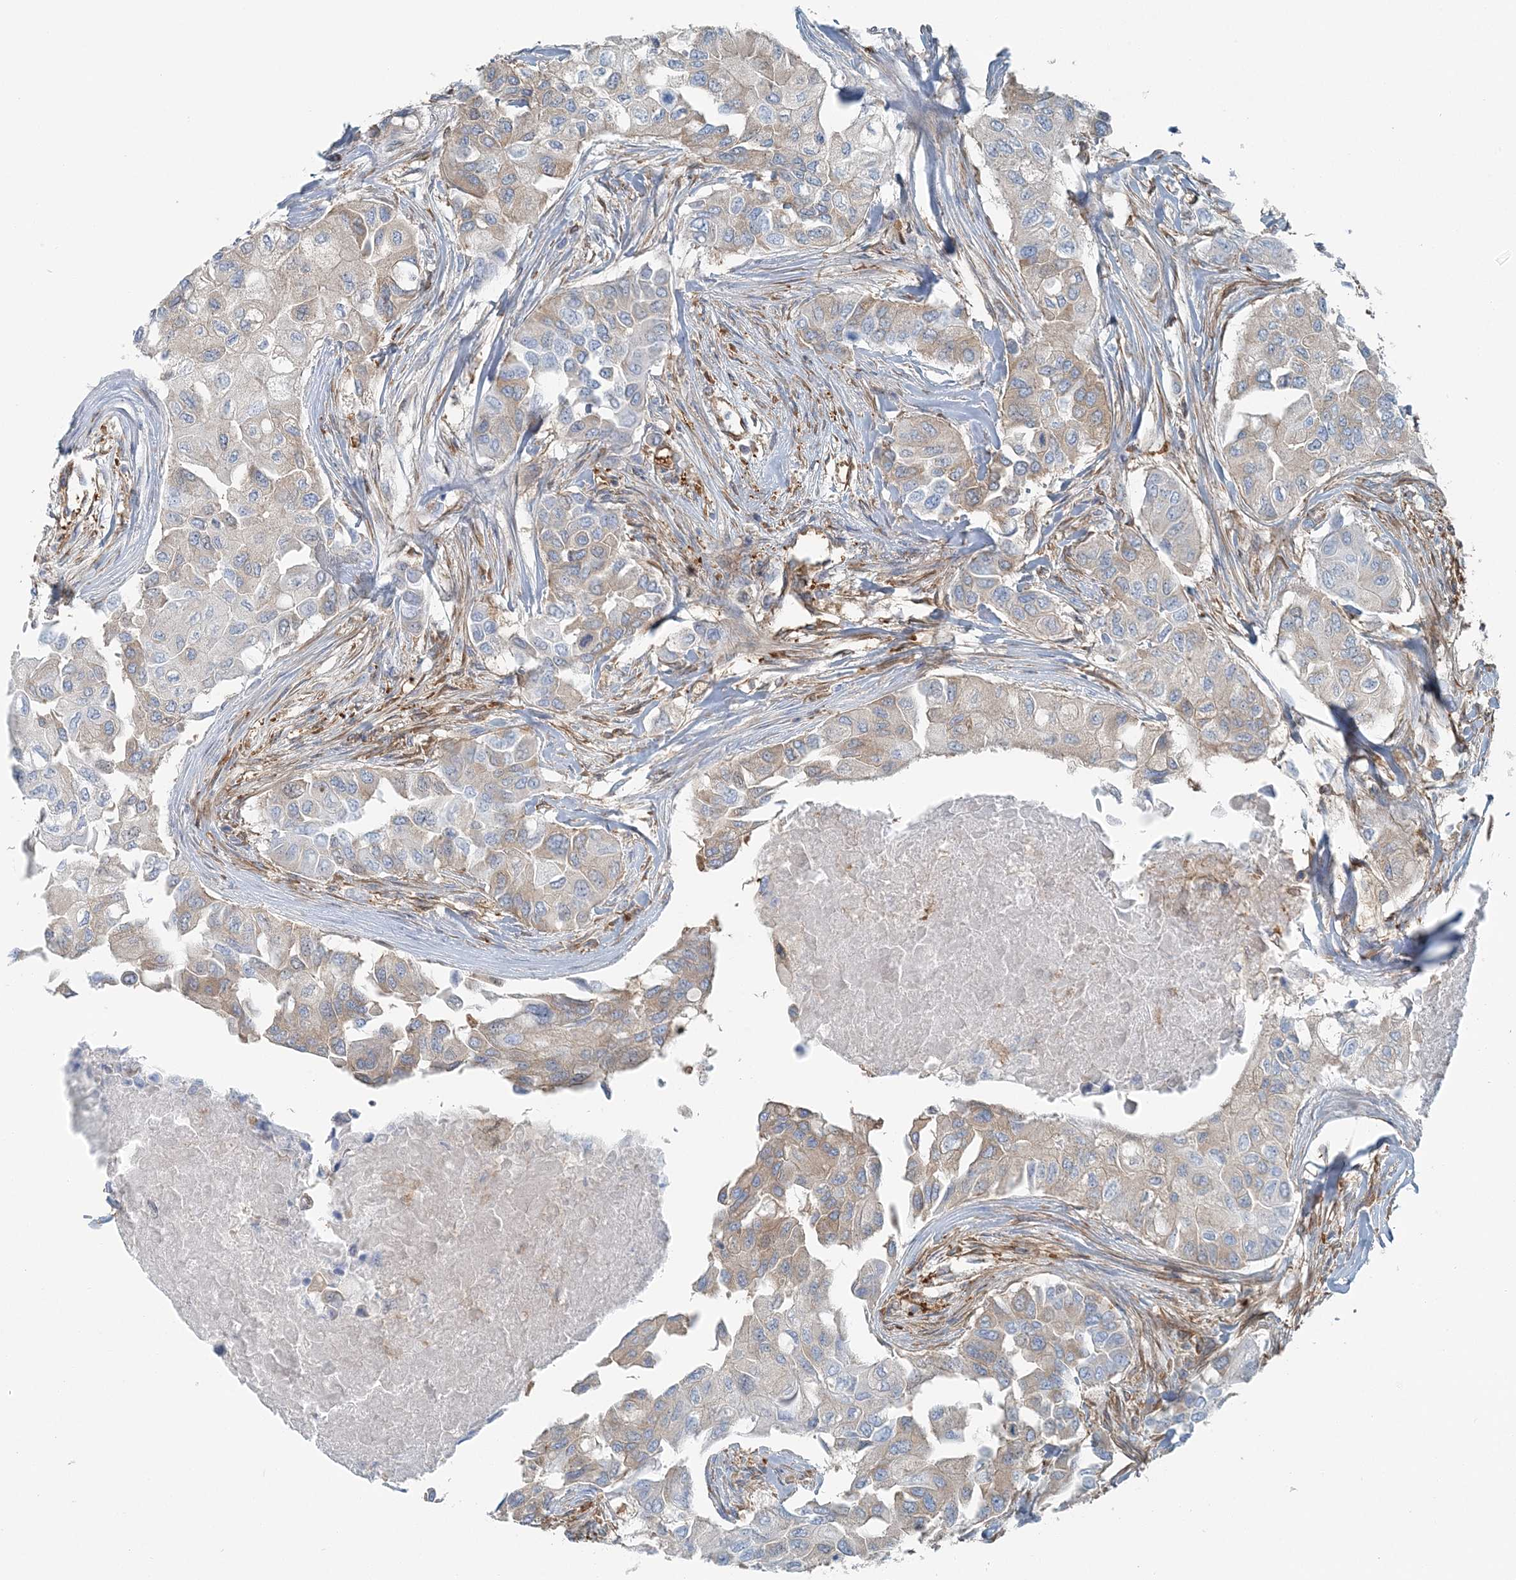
{"staining": {"intensity": "weak", "quantity": "<25%", "location": "cytoplasmic/membranous"}, "tissue": "breast cancer", "cell_type": "Tumor cells", "image_type": "cancer", "snomed": [{"axis": "morphology", "description": "Normal tissue, NOS"}, {"axis": "morphology", "description": "Duct carcinoma"}, {"axis": "topography", "description": "Breast"}], "caption": "Immunohistochemistry (IHC) histopathology image of human breast cancer stained for a protein (brown), which shows no positivity in tumor cells.", "gene": "SNX2", "patient": {"sex": "female", "age": 49}}